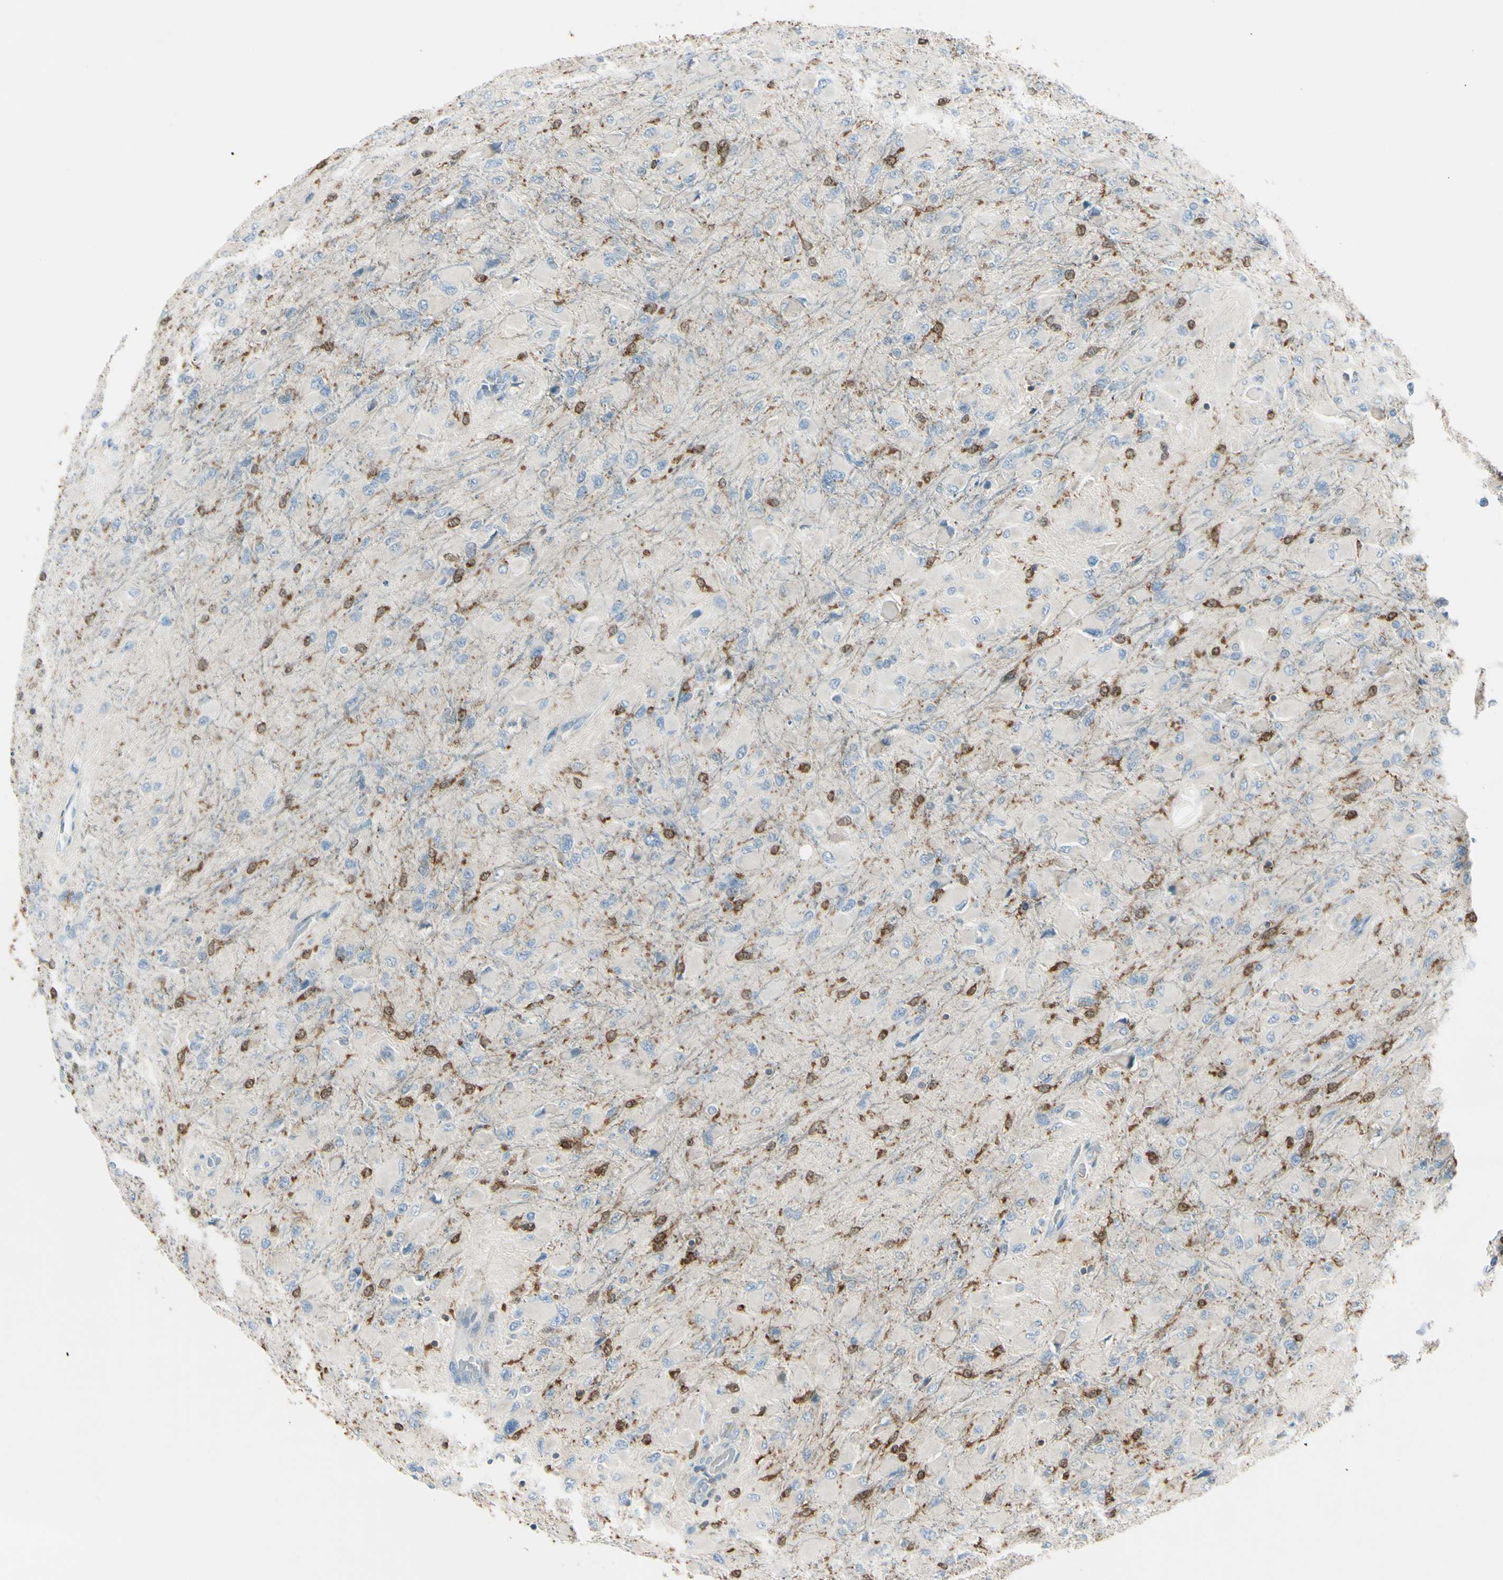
{"staining": {"intensity": "moderate", "quantity": "25%-75%", "location": "cytoplasmic/membranous,nuclear"}, "tissue": "glioma", "cell_type": "Tumor cells", "image_type": "cancer", "snomed": [{"axis": "morphology", "description": "Glioma, malignant, High grade"}, {"axis": "topography", "description": "Cerebral cortex"}], "caption": "Malignant high-grade glioma stained for a protein displays moderate cytoplasmic/membranous and nuclear positivity in tumor cells.", "gene": "CYRIB", "patient": {"sex": "female", "age": 36}}